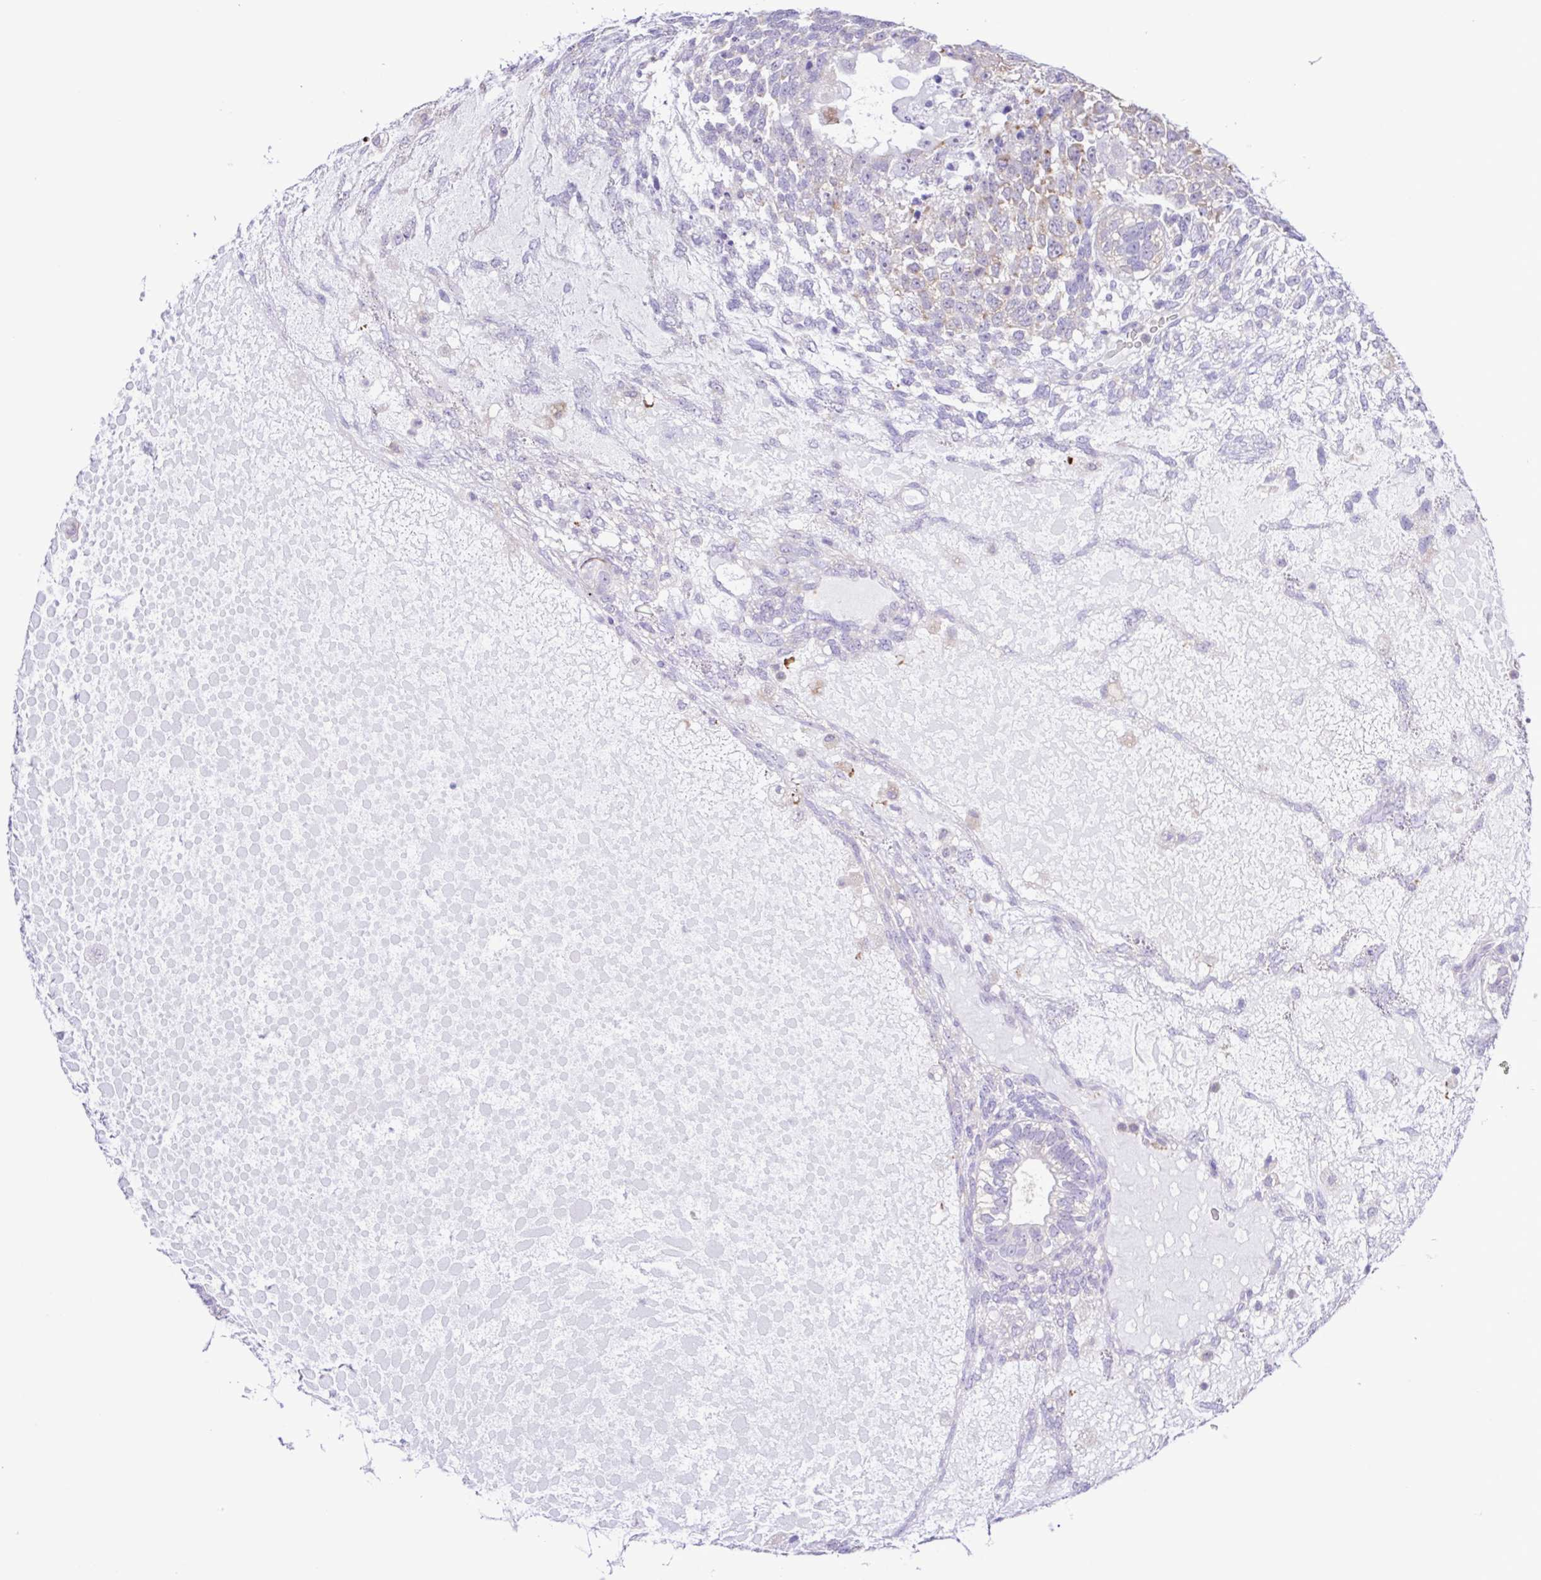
{"staining": {"intensity": "negative", "quantity": "none", "location": "none"}, "tissue": "testis cancer", "cell_type": "Tumor cells", "image_type": "cancer", "snomed": [{"axis": "morphology", "description": "Carcinoma, Embryonal, NOS"}, {"axis": "topography", "description": "Testis"}], "caption": "Micrograph shows no significant protein positivity in tumor cells of embryonal carcinoma (testis).", "gene": "CYP17A1", "patient": {"sex": "male", "age": 23}}